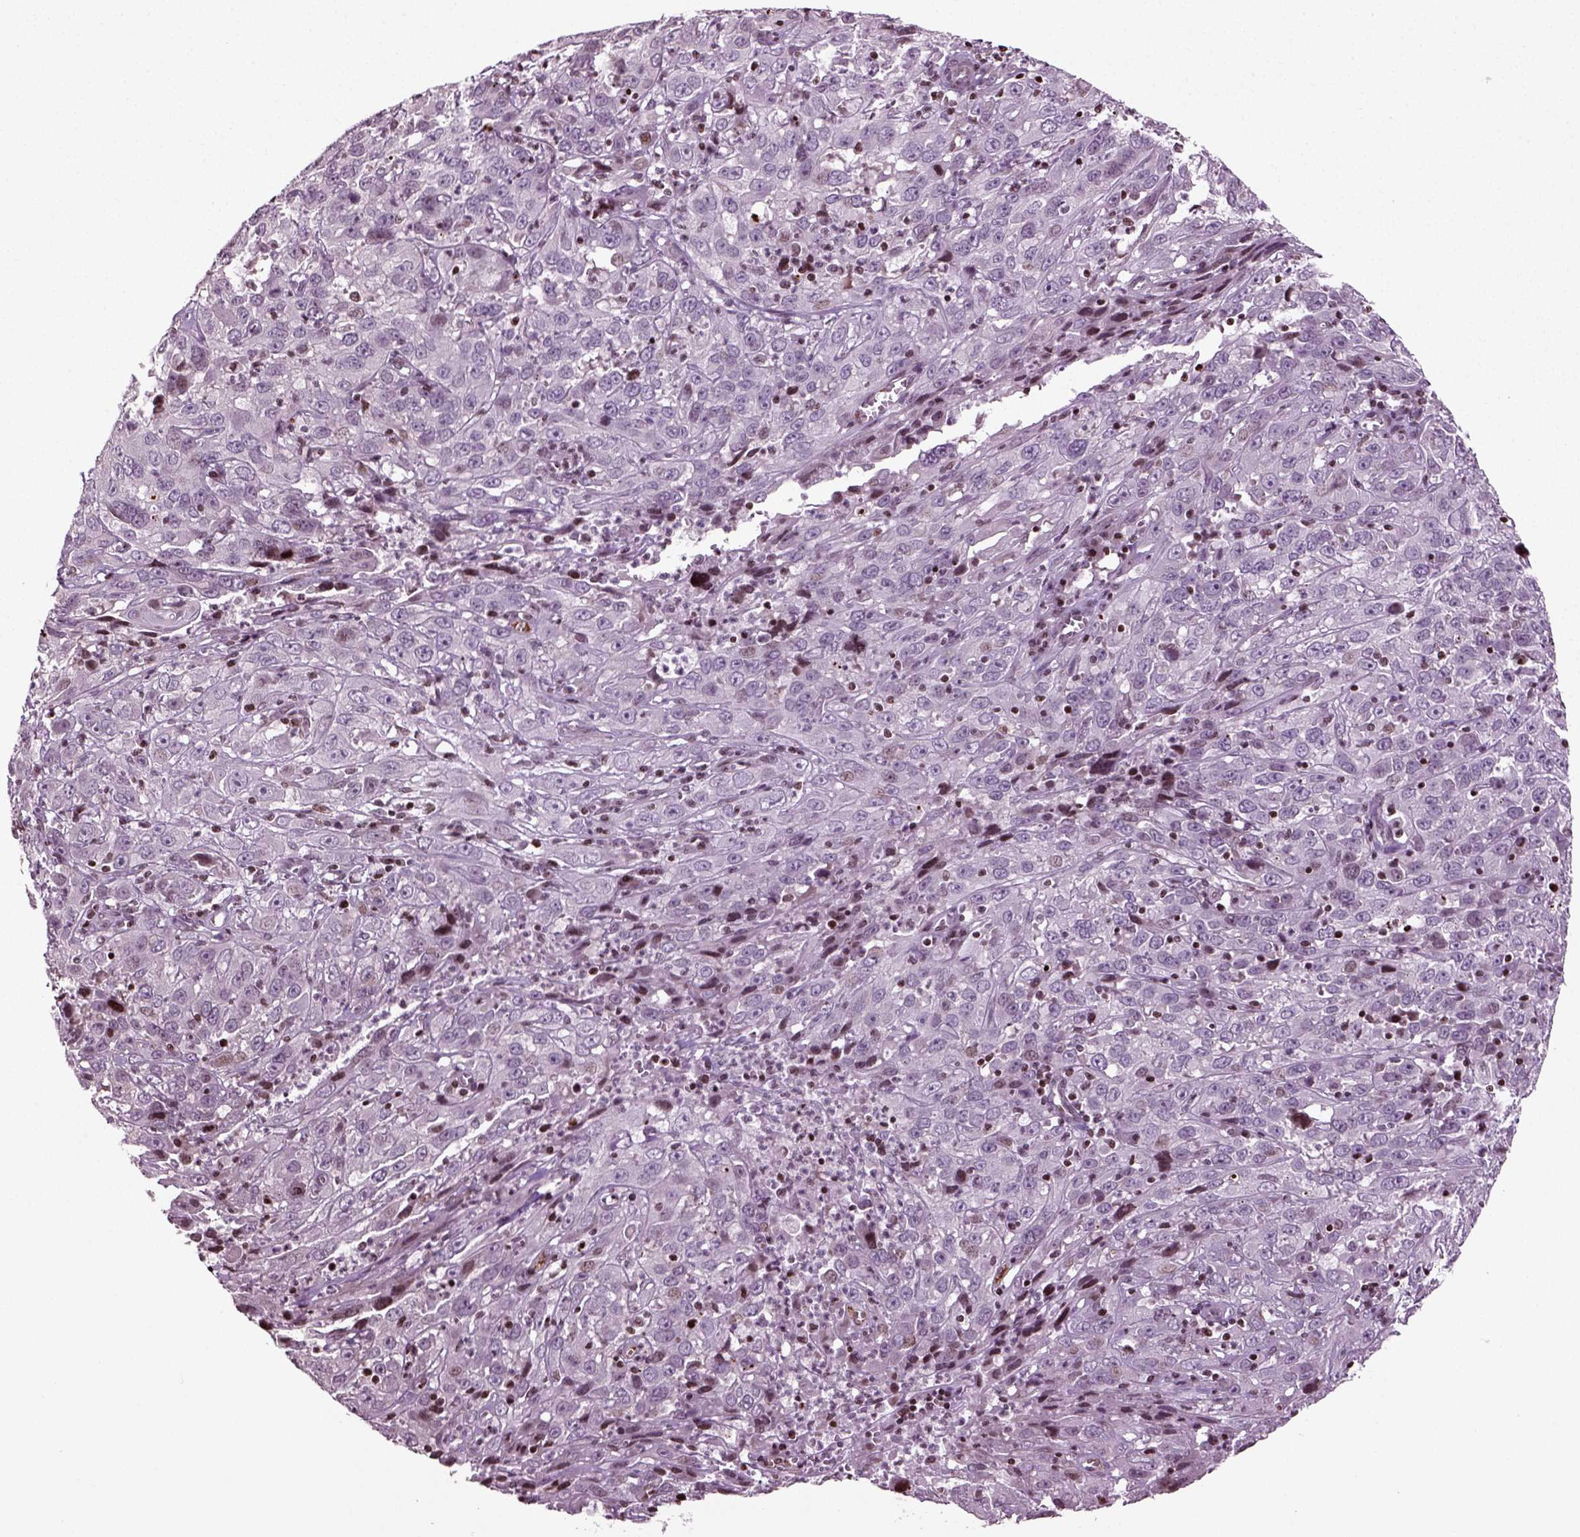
{"staining": {"intensity": "weak", "quantity": "<25%", "location": "nuclear"}, "tissue": "cervical cancer", "cell_type": "Tumor cells", "image_type": "cancer", "snomed": [{"axis": "morphology", "description": "Squamous cell carcinoma, NOS"}, {"axis": "topography", "description": "Cervix"}], "caption": "A photomicrograph of cervical cancer (squamous cell carcinoma) stained for a protein demonstrates no brown staining in tumor cells.", "gene": "HEYL", "patient": {"sex": "female", "age": 32}}